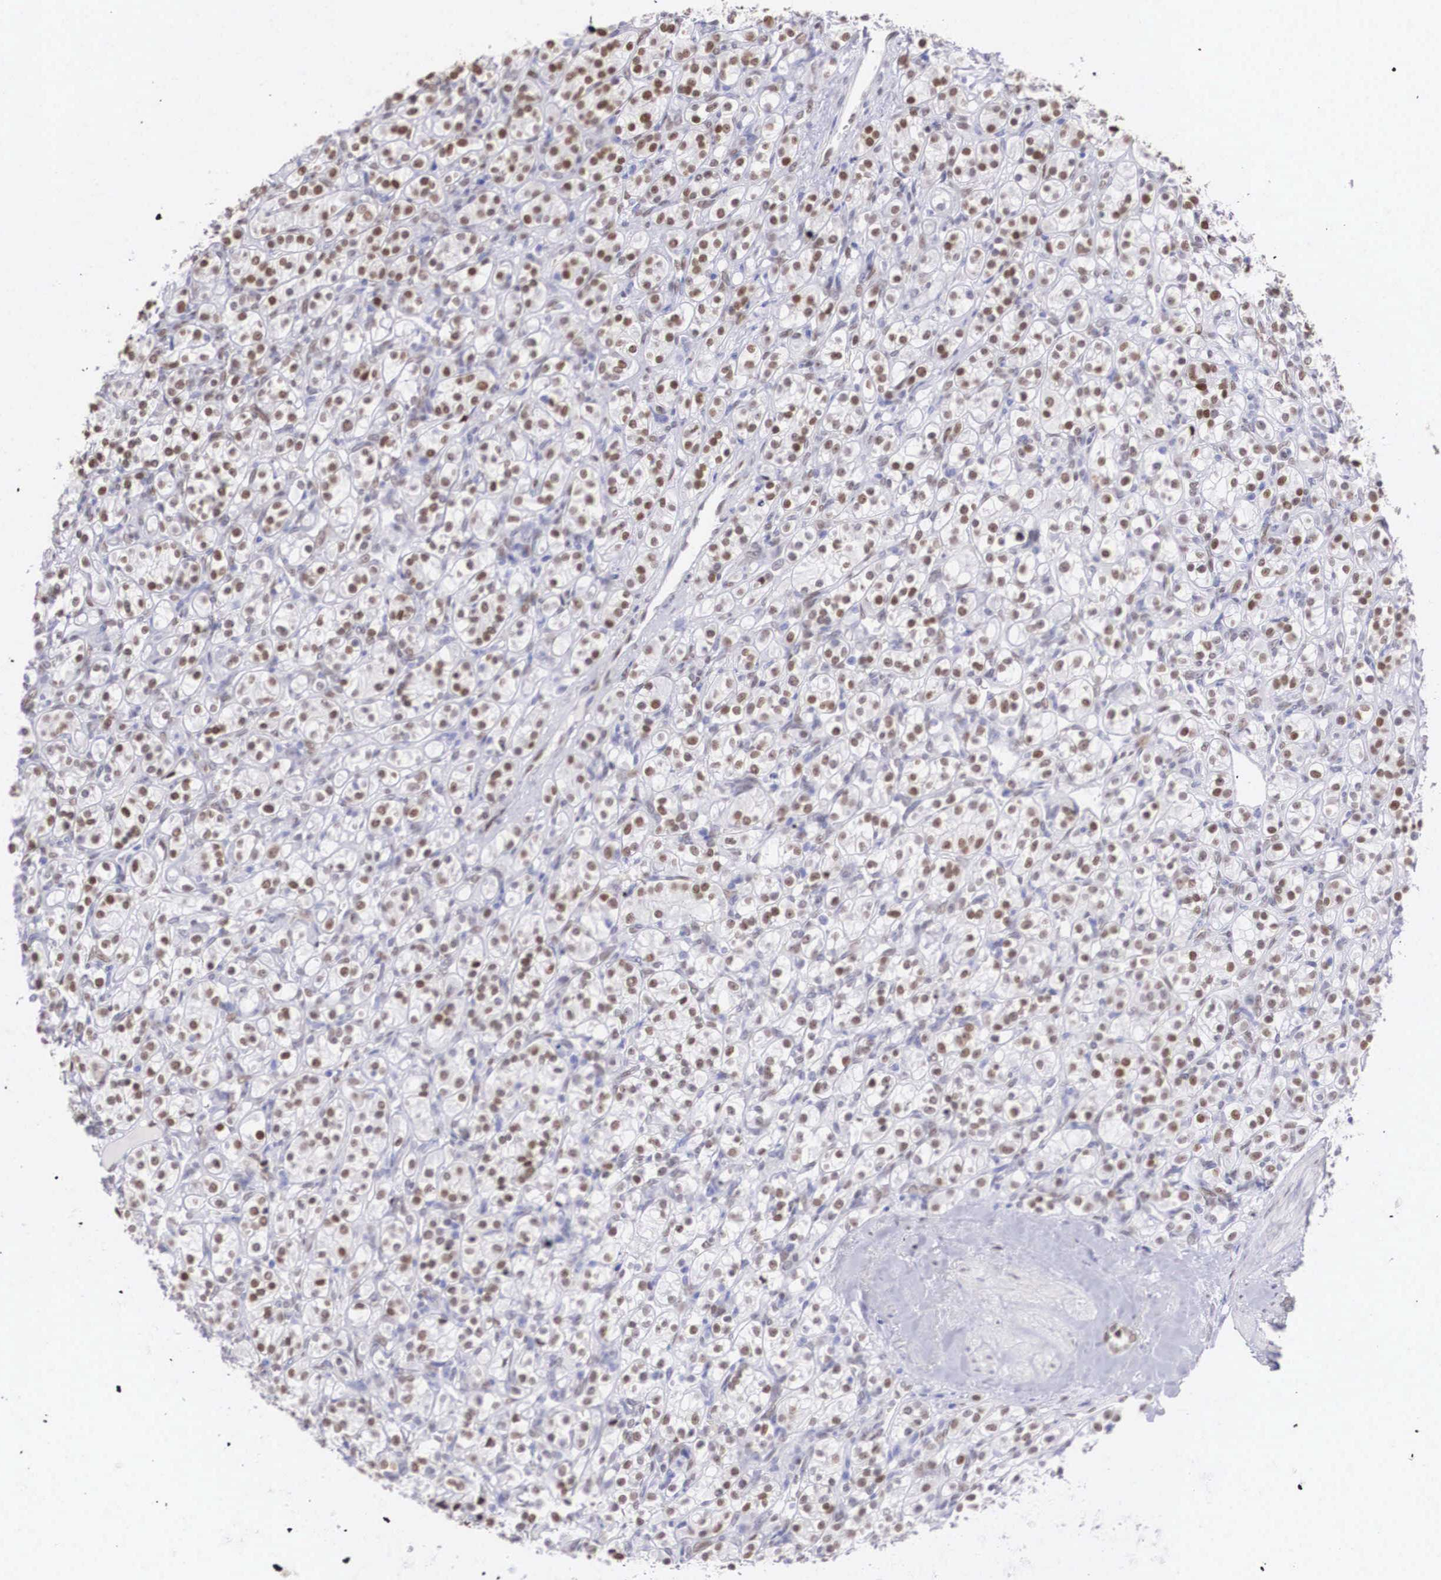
{"staining": {"intensity": "moderate", "quantity": "25%-75%", "location": "nuclear"}, "tissue": "renal cancer", "cell_type": "Tumor cells", "image_type": "cancer", "snomed": [{"axis": "morphology", "description": "Adenocarcinoma, NOS"}, {"axis": "topography", "description": "Kidney"}], "caption": "Moderate nuclear positivity is present in approximately 25%-75% of tumor cells in renal adenocarcinoma.", "gene": "HMGN5", "patient": {"sex": "male", "age": 77}}